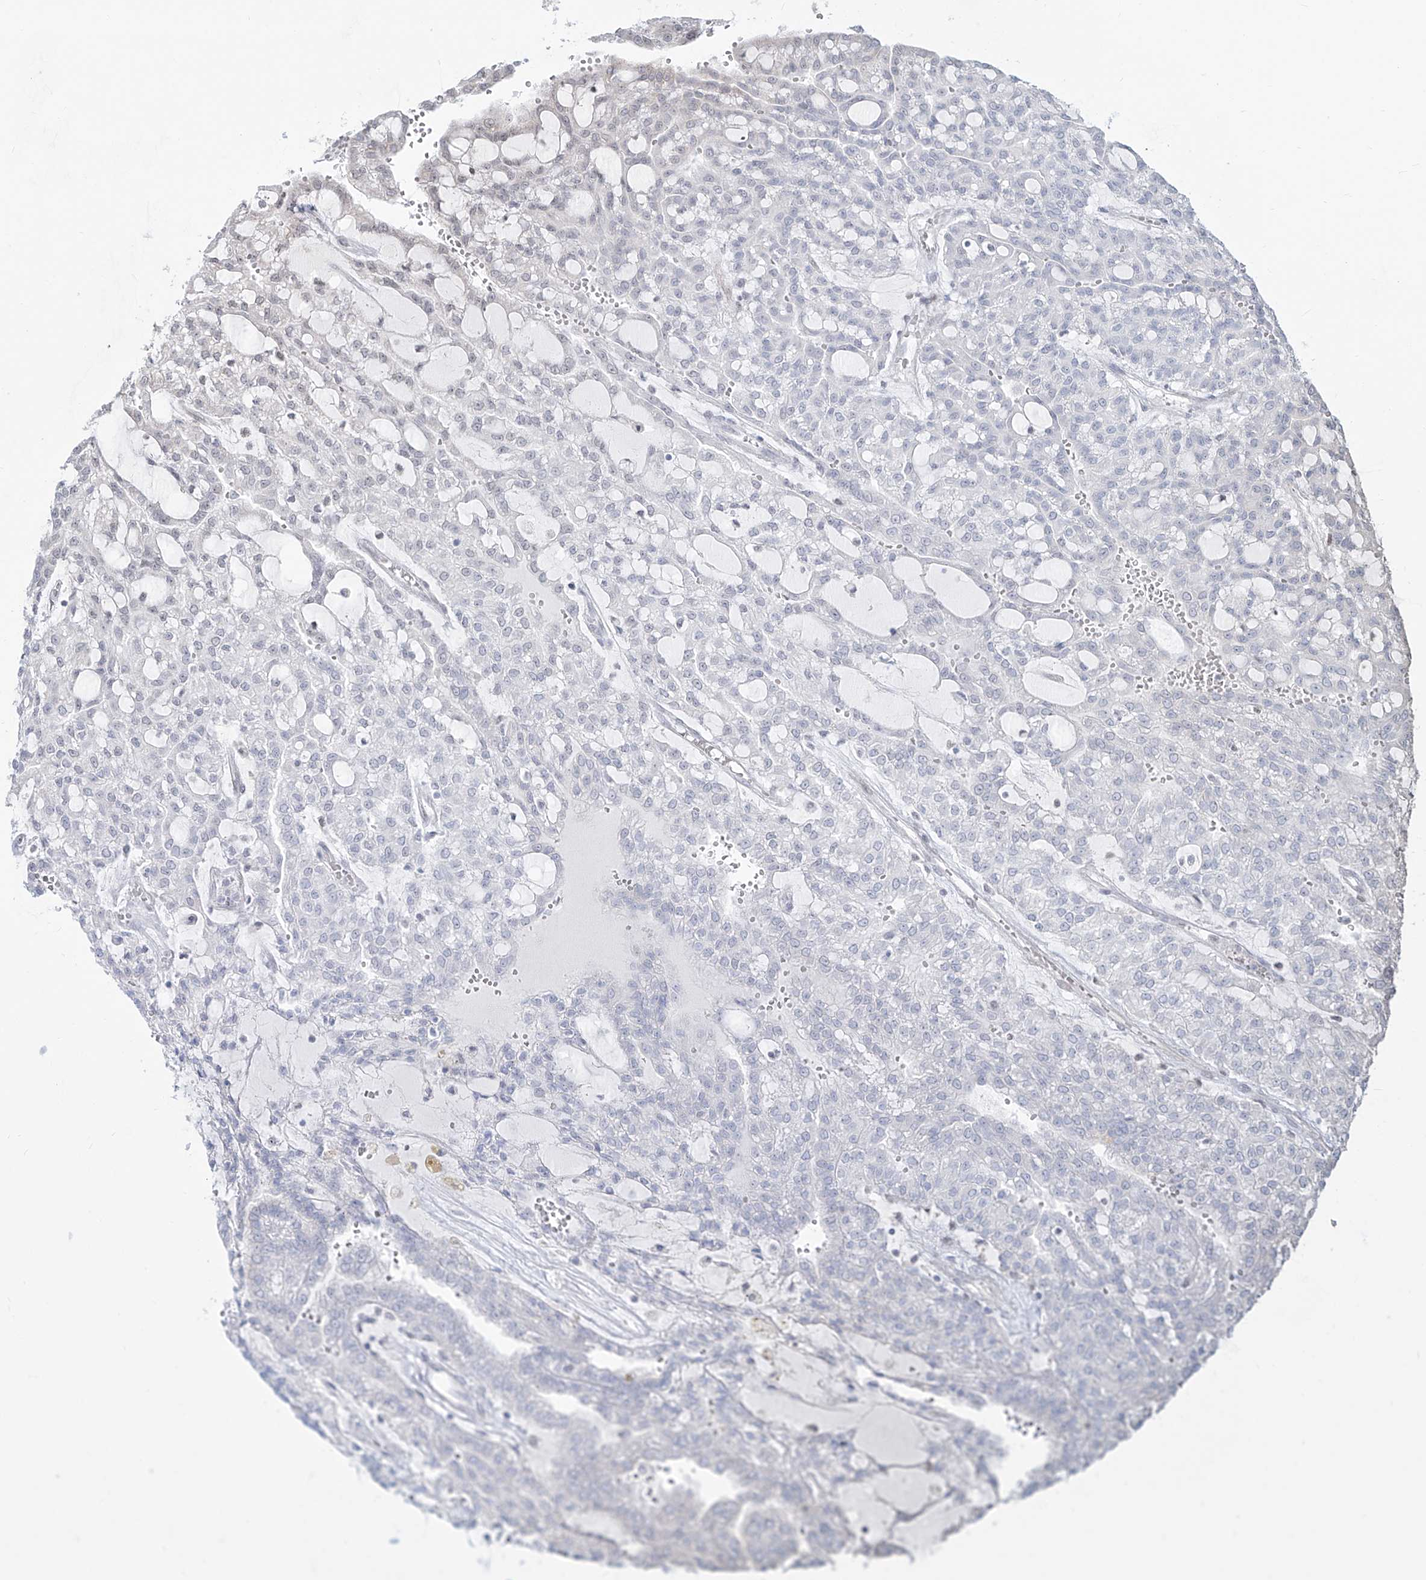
{"staining": {"intensity": "negative", "quantity": "none", "location": "none"}, "tissue": "renal cancer", "cell_type": "Tumor cells", "image_type": "cancer", "snomed": [{"axis": "morphology", "description": "Adenocarcinoma, NOS"}, {"axis": "topography", "description": "Kidney"}], "caption": "Immunohistochemical staining of human renal cancer demonstrates no significant positivity in tumor cells.", "gene": "ZNF710", "patient": {"sex": "male", "age": 63}}